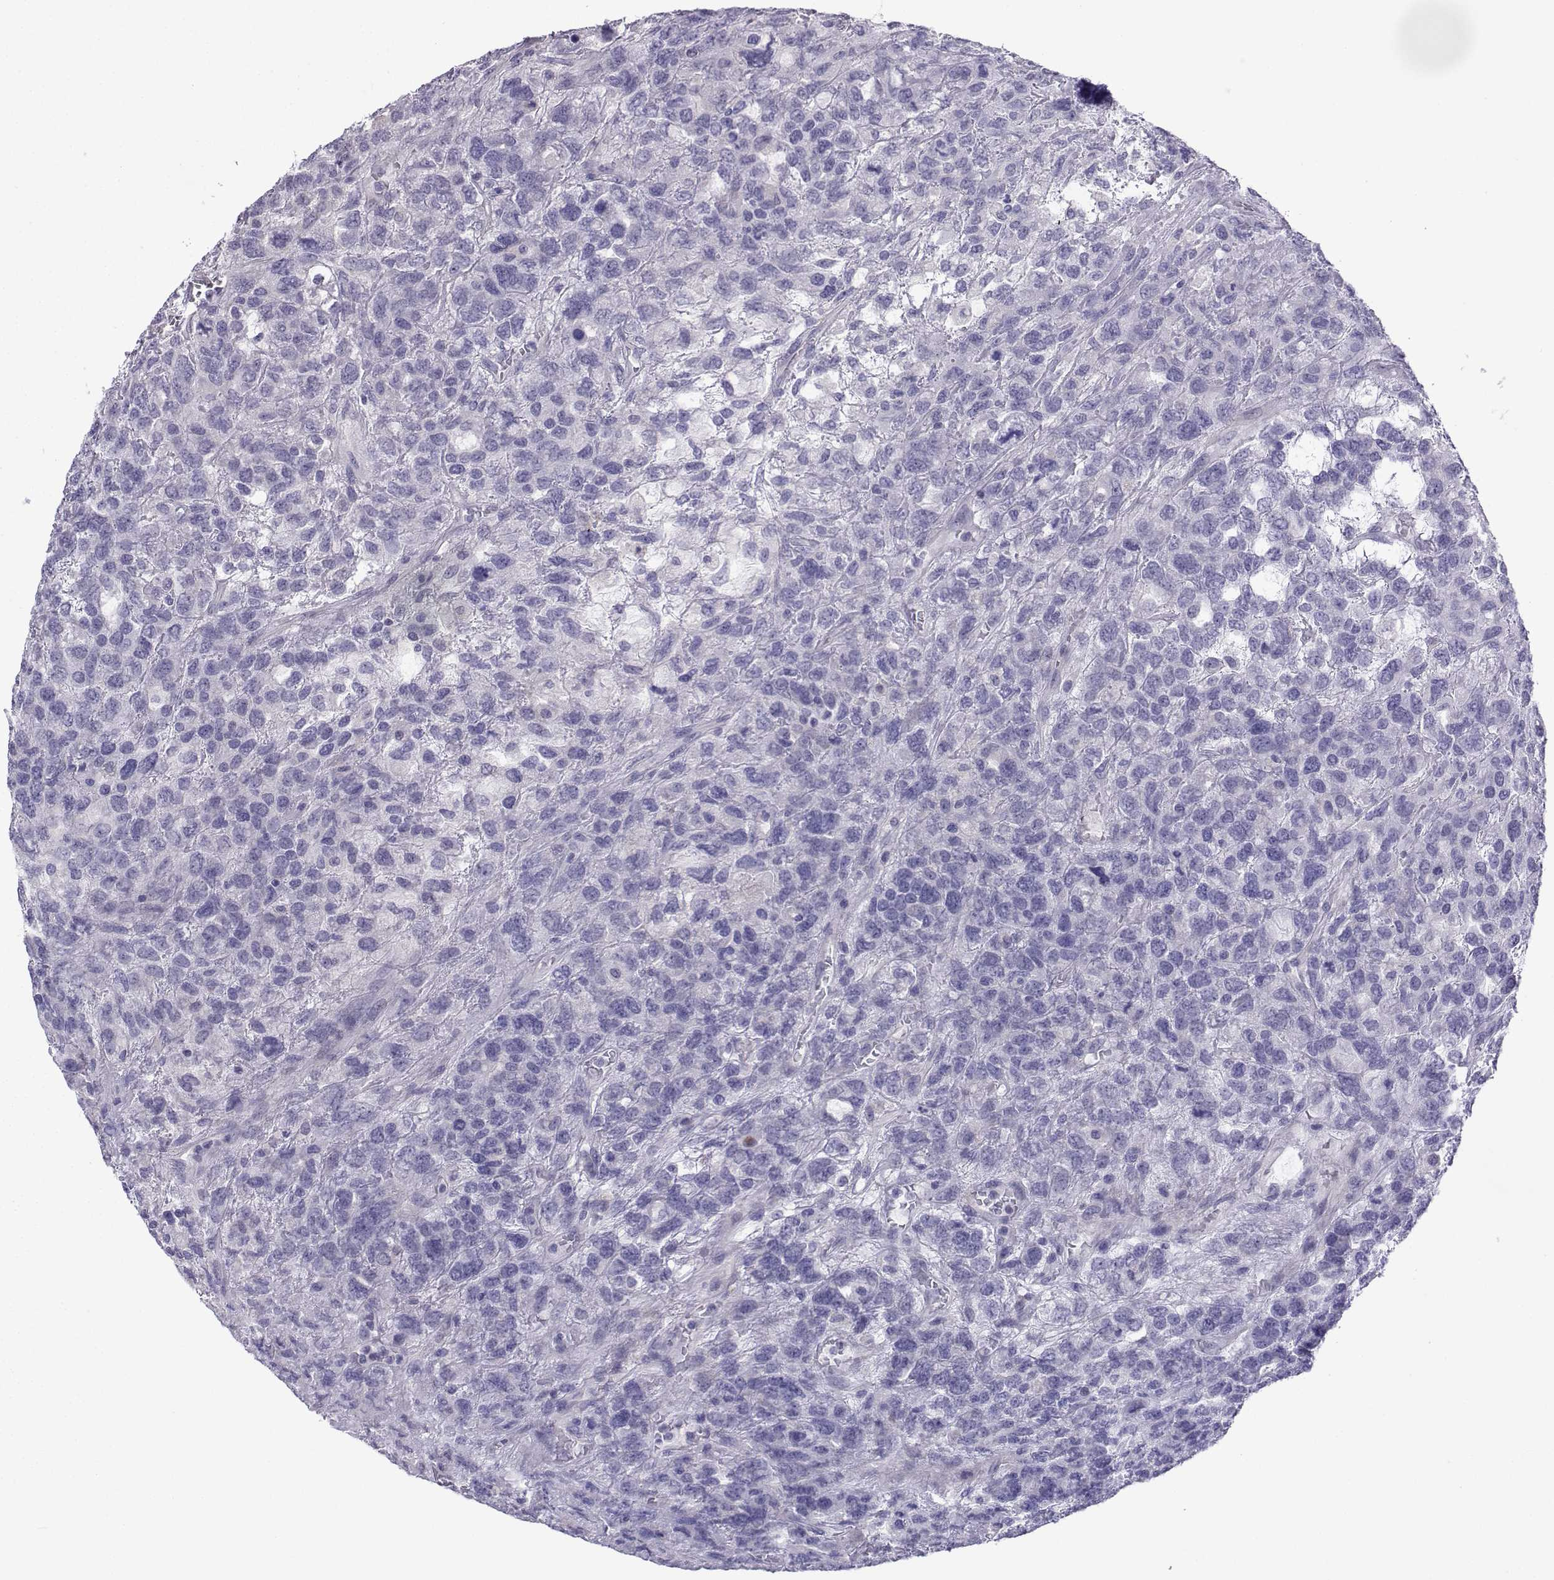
{"staining": {"intensity": "negative", "quantity": "none", "location": "none"}, "tissue": "testis cancer", "cell_type": "Tumor cells", "image_type": "cancer", "snomed": [{"axis": "morphology", "description": "Seminoma, NOS"}, {"axis": "topography", "description": "Testis"}], "caption": "A high-resolution micrograph shows immunohistochemistry (IHC) staining of testis seminoma, which shows no significant staining in tumor cells. Brightfield microscopy of immunohistochemistry (IHC) stained with DAB (3,3'-diaminobenzidine) (brown) and hematoxylin (blue), captured at high magnification.", "gene": "CFAP70", "patient": {"sex": "male", "age": 52}}